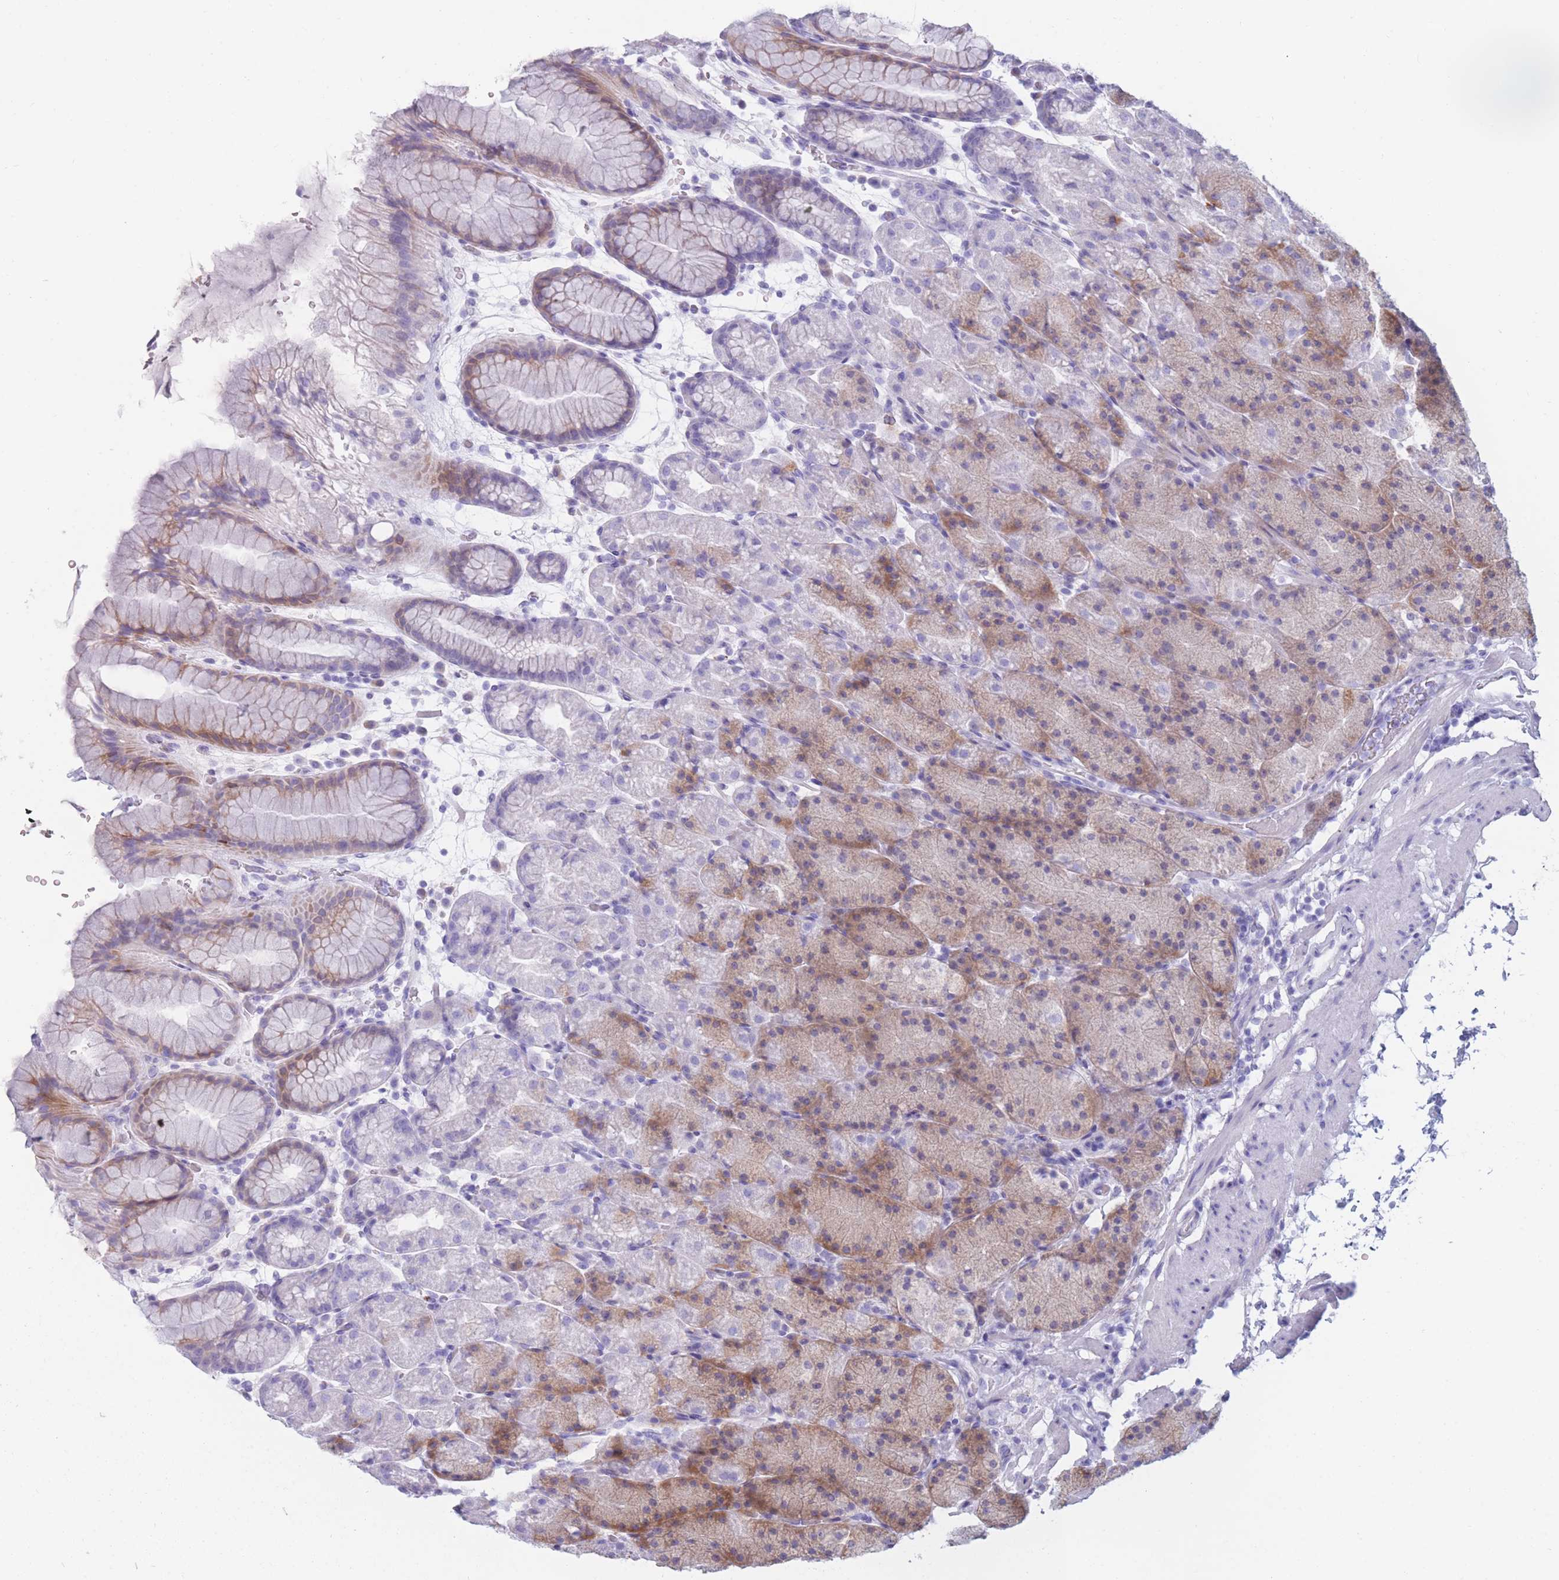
{"staining": {"intensity": "moderate", "quantity": "25%-75%", "location": "cytoplasmic/membranous"}, "tissue": "stomach", "cell_type": "Glandular cells", "image_type": "normal", "snomed": [{"axis": "morphology", "description": "Normal tissue, NOS"}, {"axis": "topography", "description": "Stomach, upper"}, {"axis": "topography", "description": "Stomach, lower"}], "caption": "Immunohistochemistry (IHC) (DAB (3,3'-diaminobenzidine)) staining of unremarkable human stomach displays moderate cytoplasmic/membranous protein staining in about 25%-75% of glandular cells.", "gene": "COL27A1", "patient": {"sex": "male", "age": 67}}